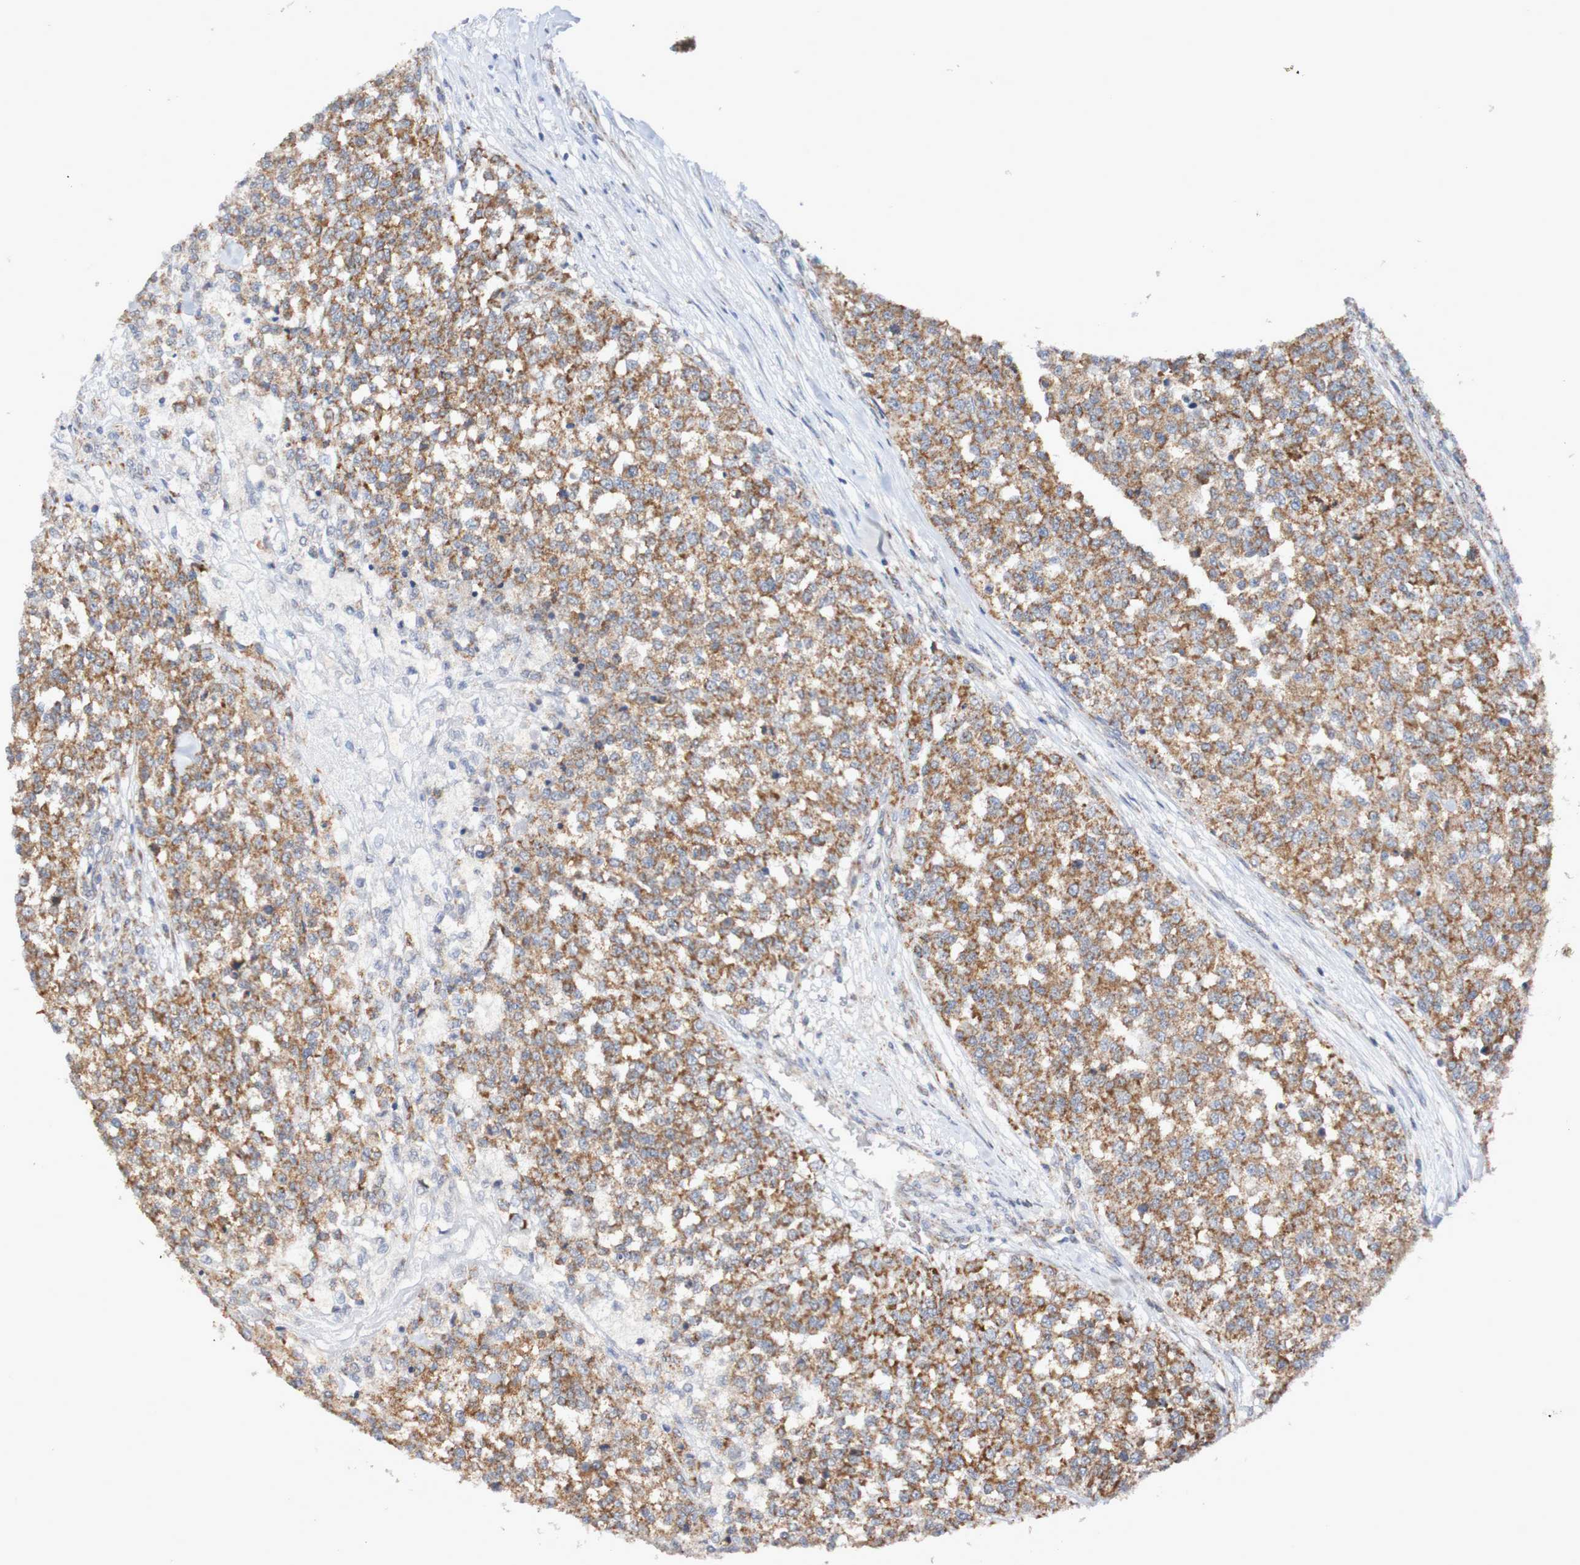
{"staining": {"intensity": "moderate", "quantity": ">75%", "location": "cytoplasmic/membranous"}, "tissue": "testis cancer", "cell_type": "Tumor cells", "image_type": "cancer", "snomed": [{"axis": "morphology", "description": "Seminoma, NOS"}, {"axis": "topography", "description": "Testis"}], "caption": "The micrograph demonstrates staining of seminoma (testis), revealing moderate cytoplasmic/membranous protein expression (brown color) within tumor cells.", "gene": "DVL1", "patient": {"sex": "male", "age": 59}}